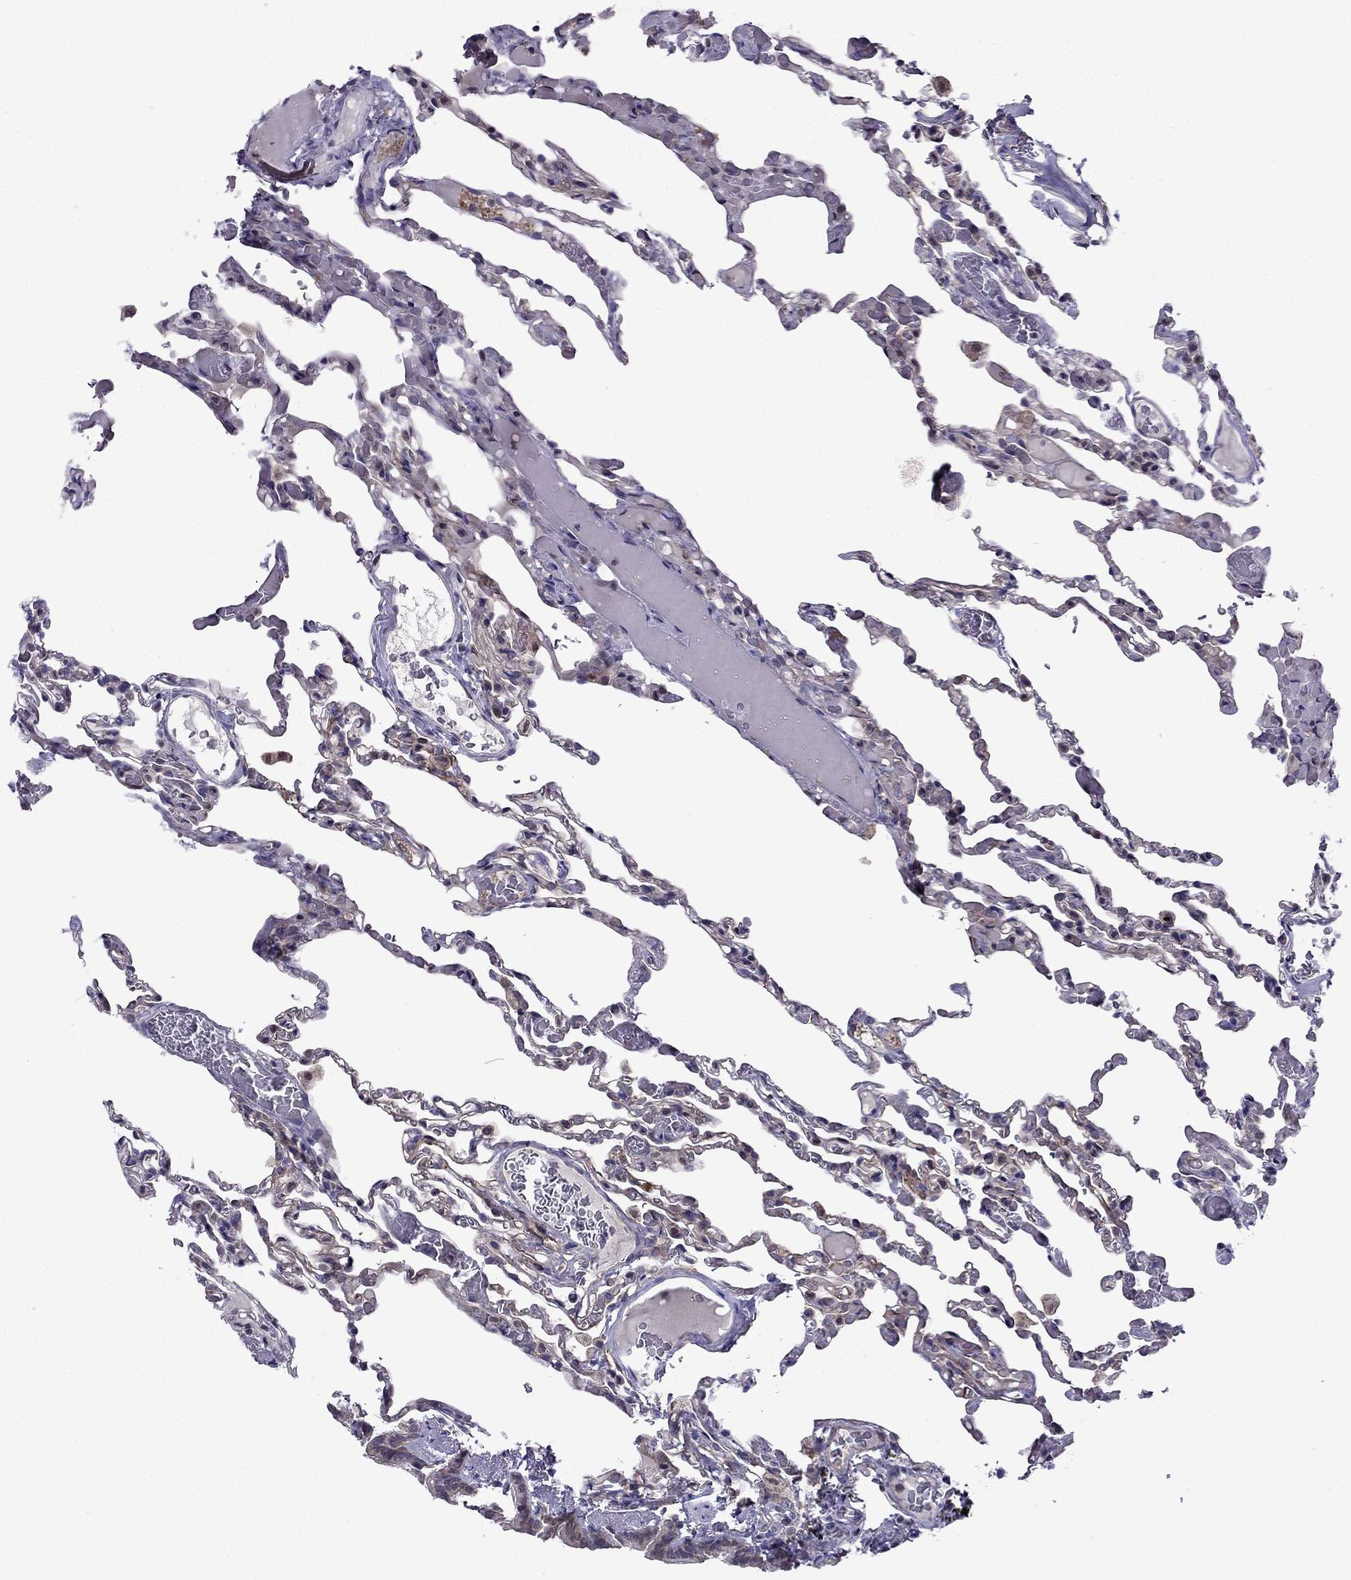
{"staining": {"intensity": "negative", "quantity": "none", "location": "none"}, "tissue": "lung", "cell_type": "Alveolar cells", "image_type": "normal", "snomed": [{"axis": "morphology", "description": "Normal tissue, NOS"}, {"axis": "topography", "description": "Lung"}], "caption": "The micrograph shows no significant staining in alveolar cells of lung.", "gene": "CDK5", "patient": {"sex": "female", "age": 43}}